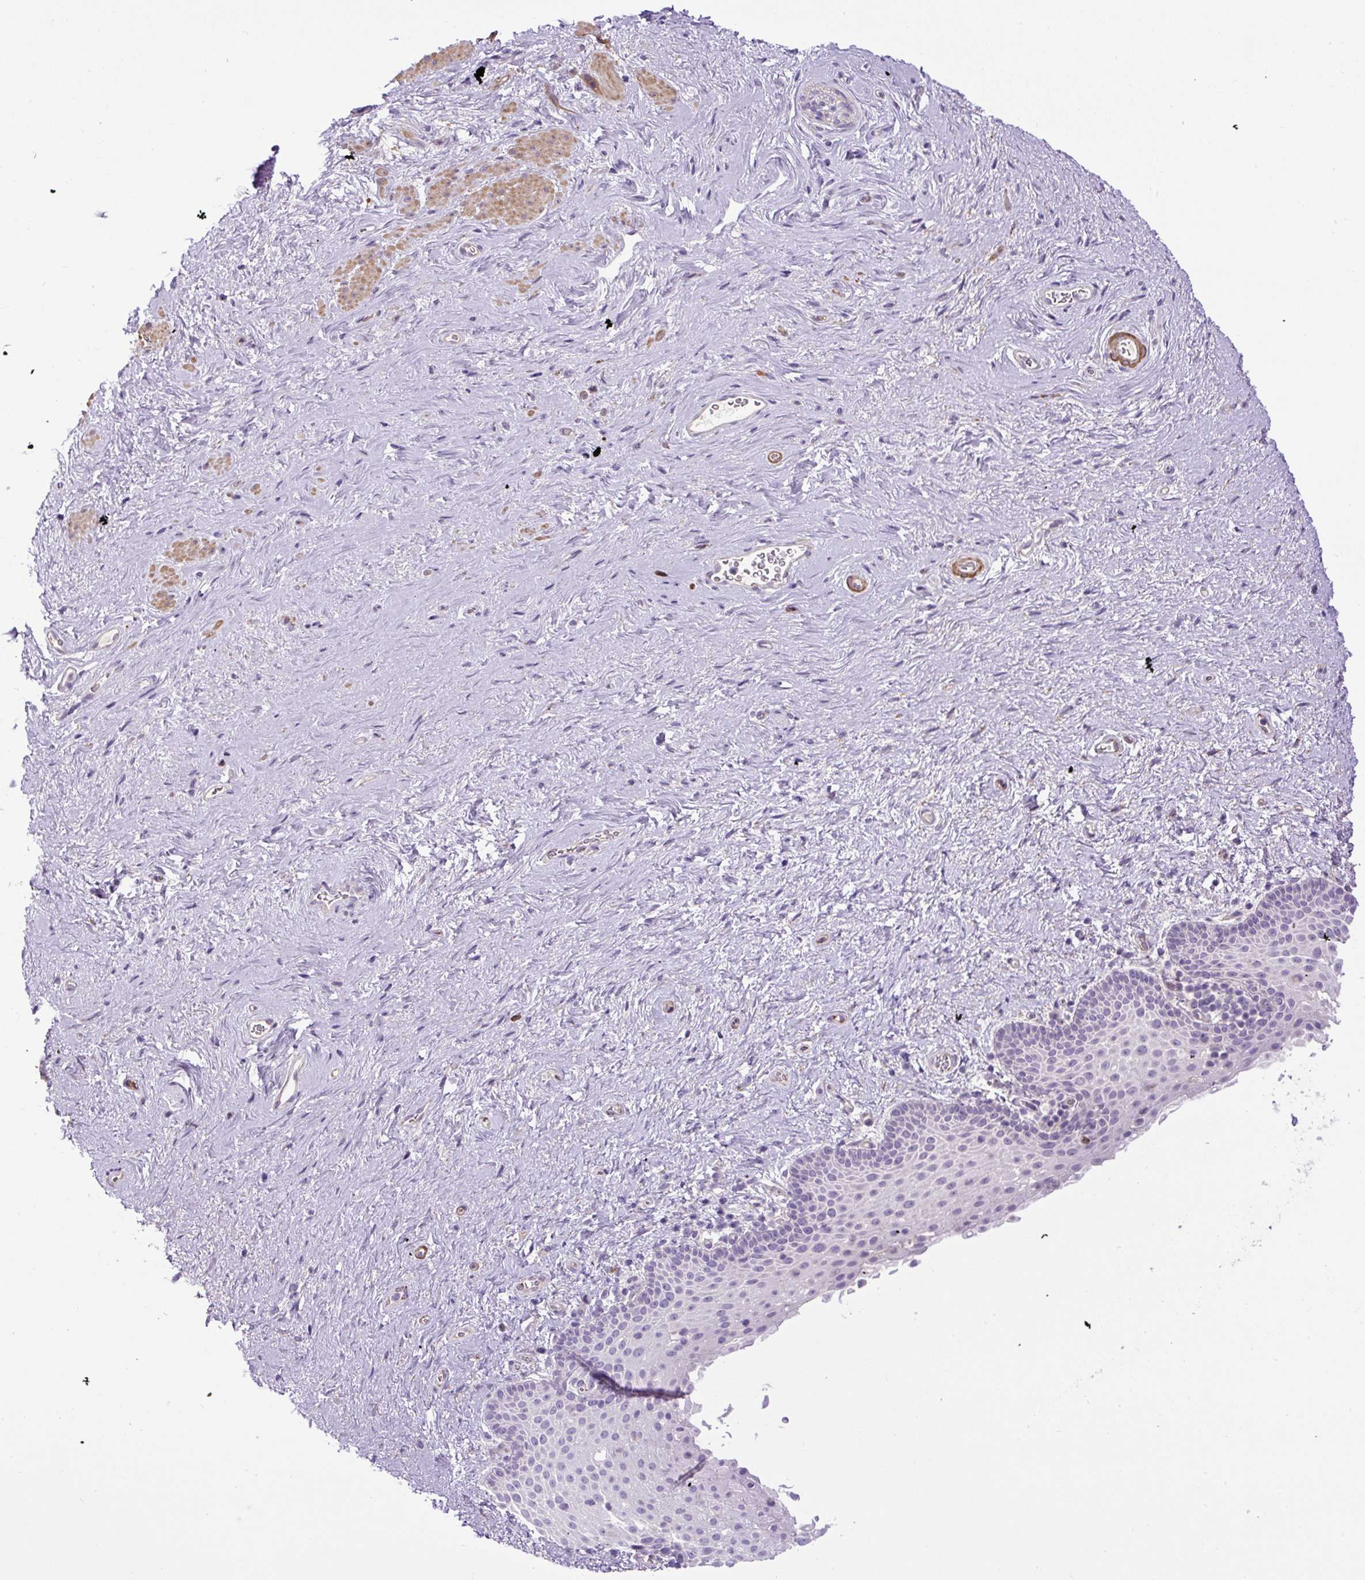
{"staining": {"intensity": "negative", "quantity": "none", "location": "none"}, "tissue": "vagina", "cell_type": "Squamous epithelial cells", "image_type": "normal", "snomed": [{"axis": "morphology", "description": "Normal tissue, NOS"}, {"axis": "topography", "description": "Vagina"}], "caption": "Squamous epithelial cells are negative for protein expression in unremarkable human vagina. (DAB (3,3'-diaminobenzidine) immunohistochemistry (IHC) with hematoxylin counter stain).", "gene": "VWA7", "patient": {"sex": "female", "age": 61}}